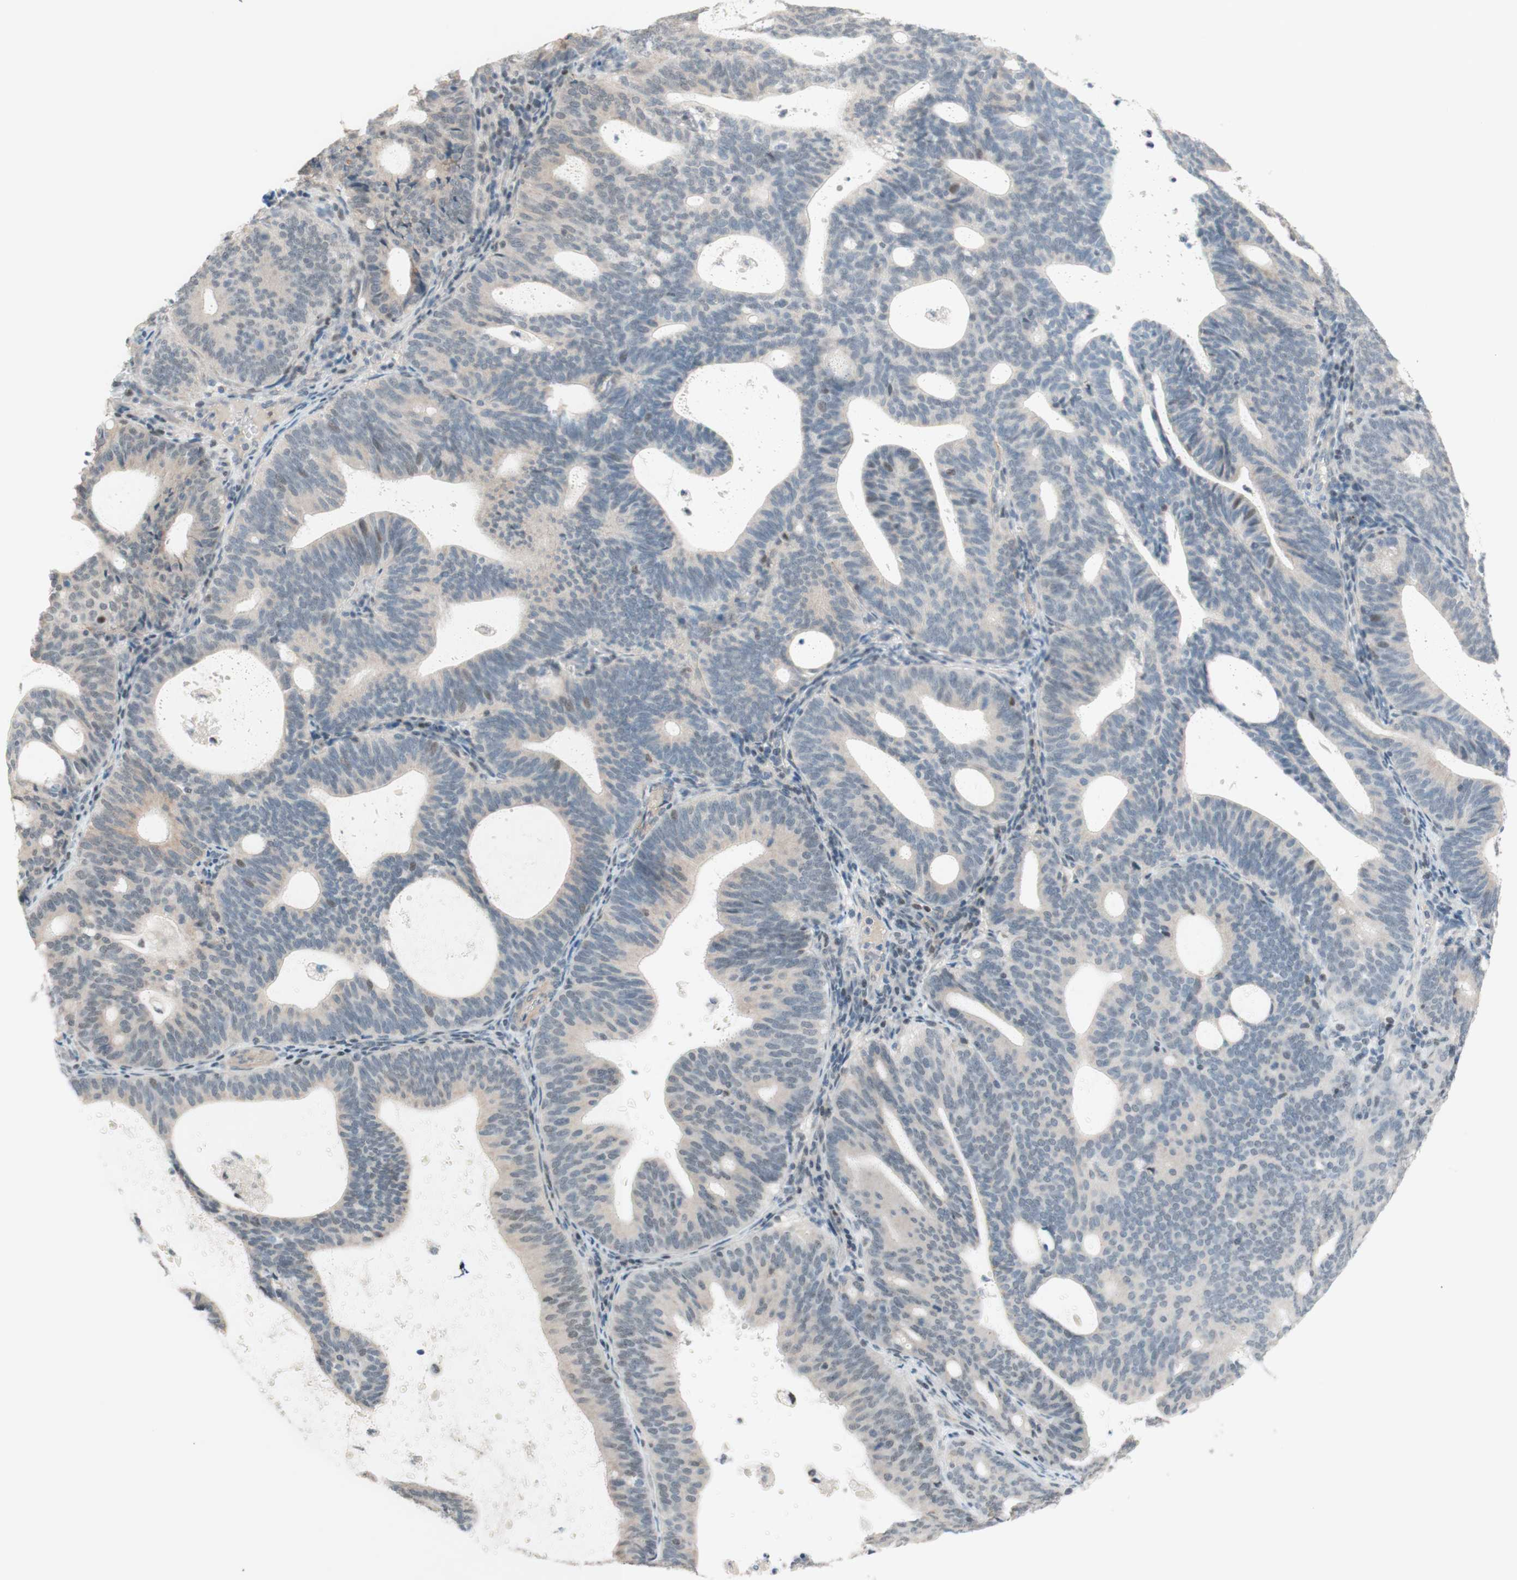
{"staining": {"intensity": "weak", "quantity": "<25%", "location": "cytoplasmic/membranous,nuclear"}, "tissue": "endometrial cancer", "cell_type": "Tumor cells", "image_type": "cancer", "snomed": [{"axis": "morphology", "description": "Adenocarcinoma, NOS"}, {"axis": "topography", "description": "Uterus"}], "caption": "Human endometrial cancer stained for a protein using immunohistochemistry (IHC) demonstrates no staining in tumor cells.", "gene": "JPH1", "patient": {"sex": "female", "age": 83}}